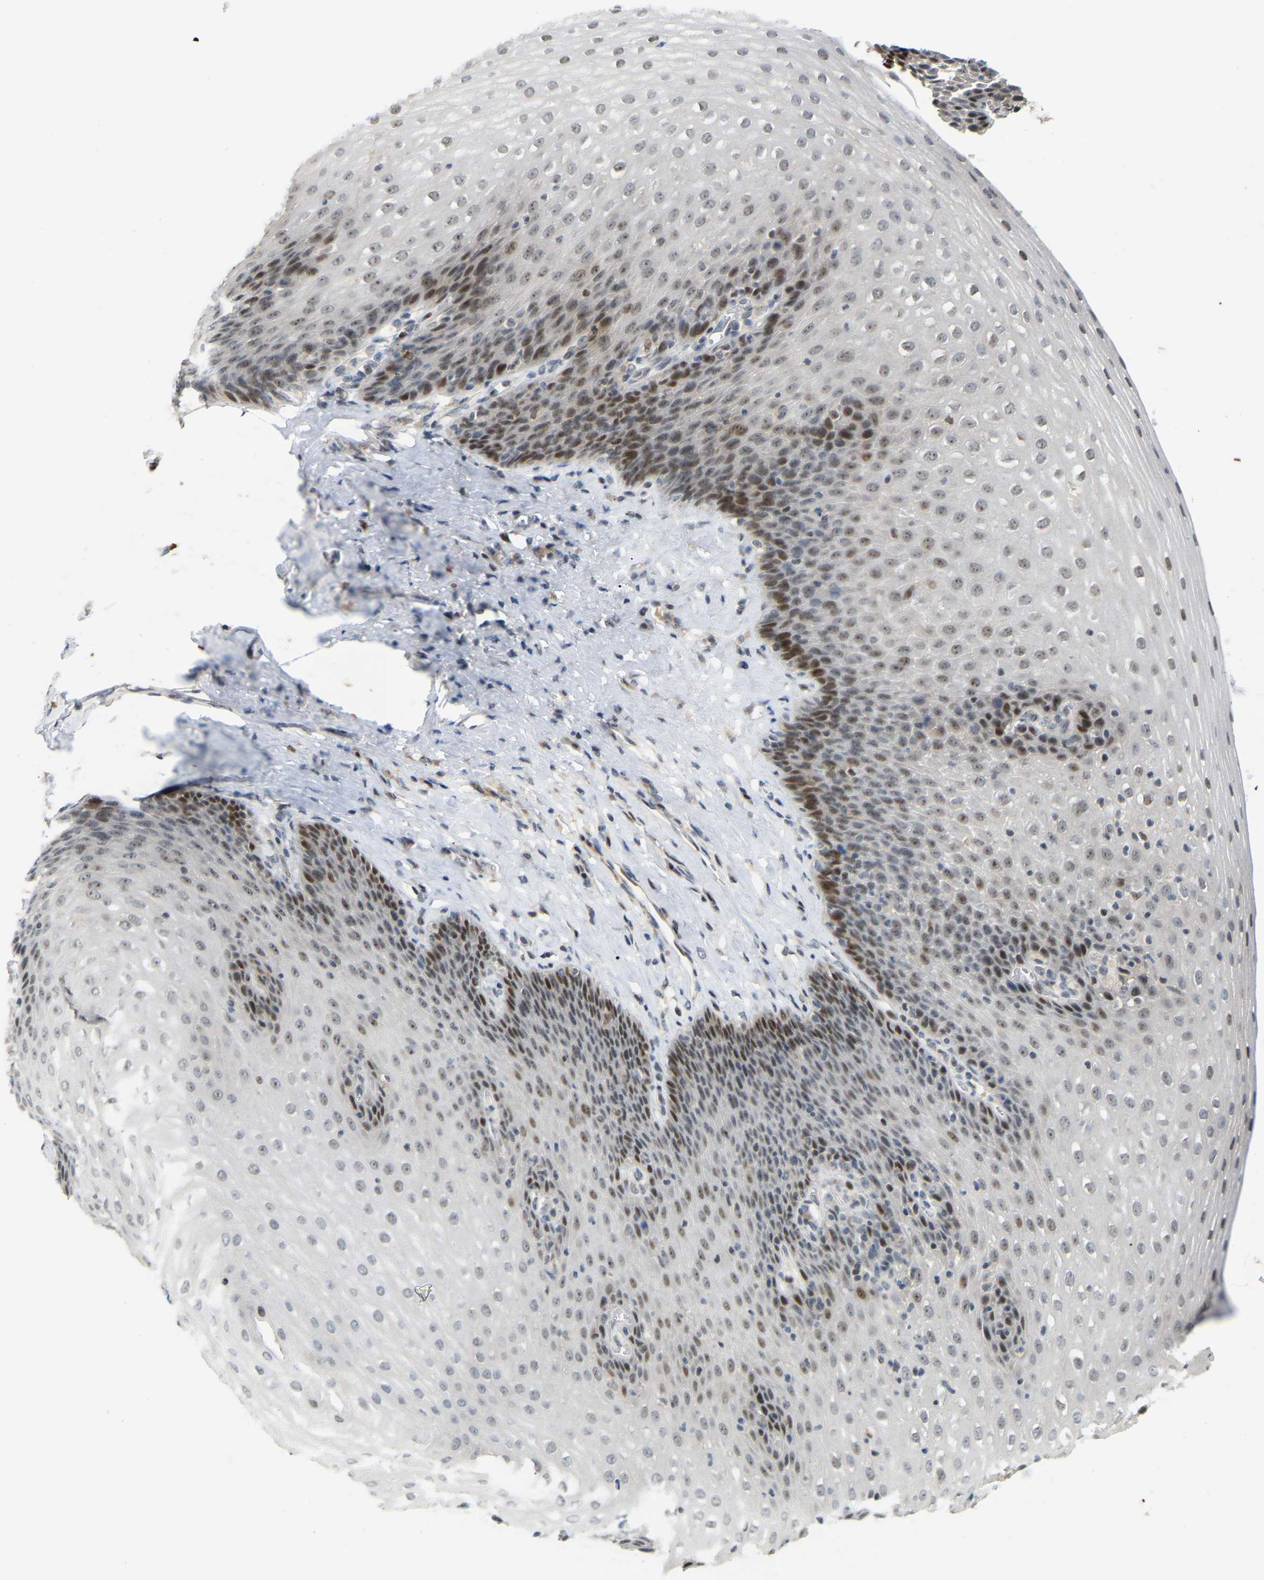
{"staining": {"intensity": "moderate", "quantity": "25%-75%", "location": "nuclear"}, "tissue": "esophagus", "cell_type": "Squamous epithelial cells", "image_type": "normal", "snomed": [{"axis": "morphology", "description": "Normal tissue, NOS"}, {"axis": "topography", "description": "Esophagus"}], "caption": "Immunohistochemical staining of benign esophagus demonstrates medium levels of moderate nuclear positivity in approximately 25%-75% of squamous epithelial cells.", "gene": "PTPN4", "patient": {"sex": "female", "age": 61}}